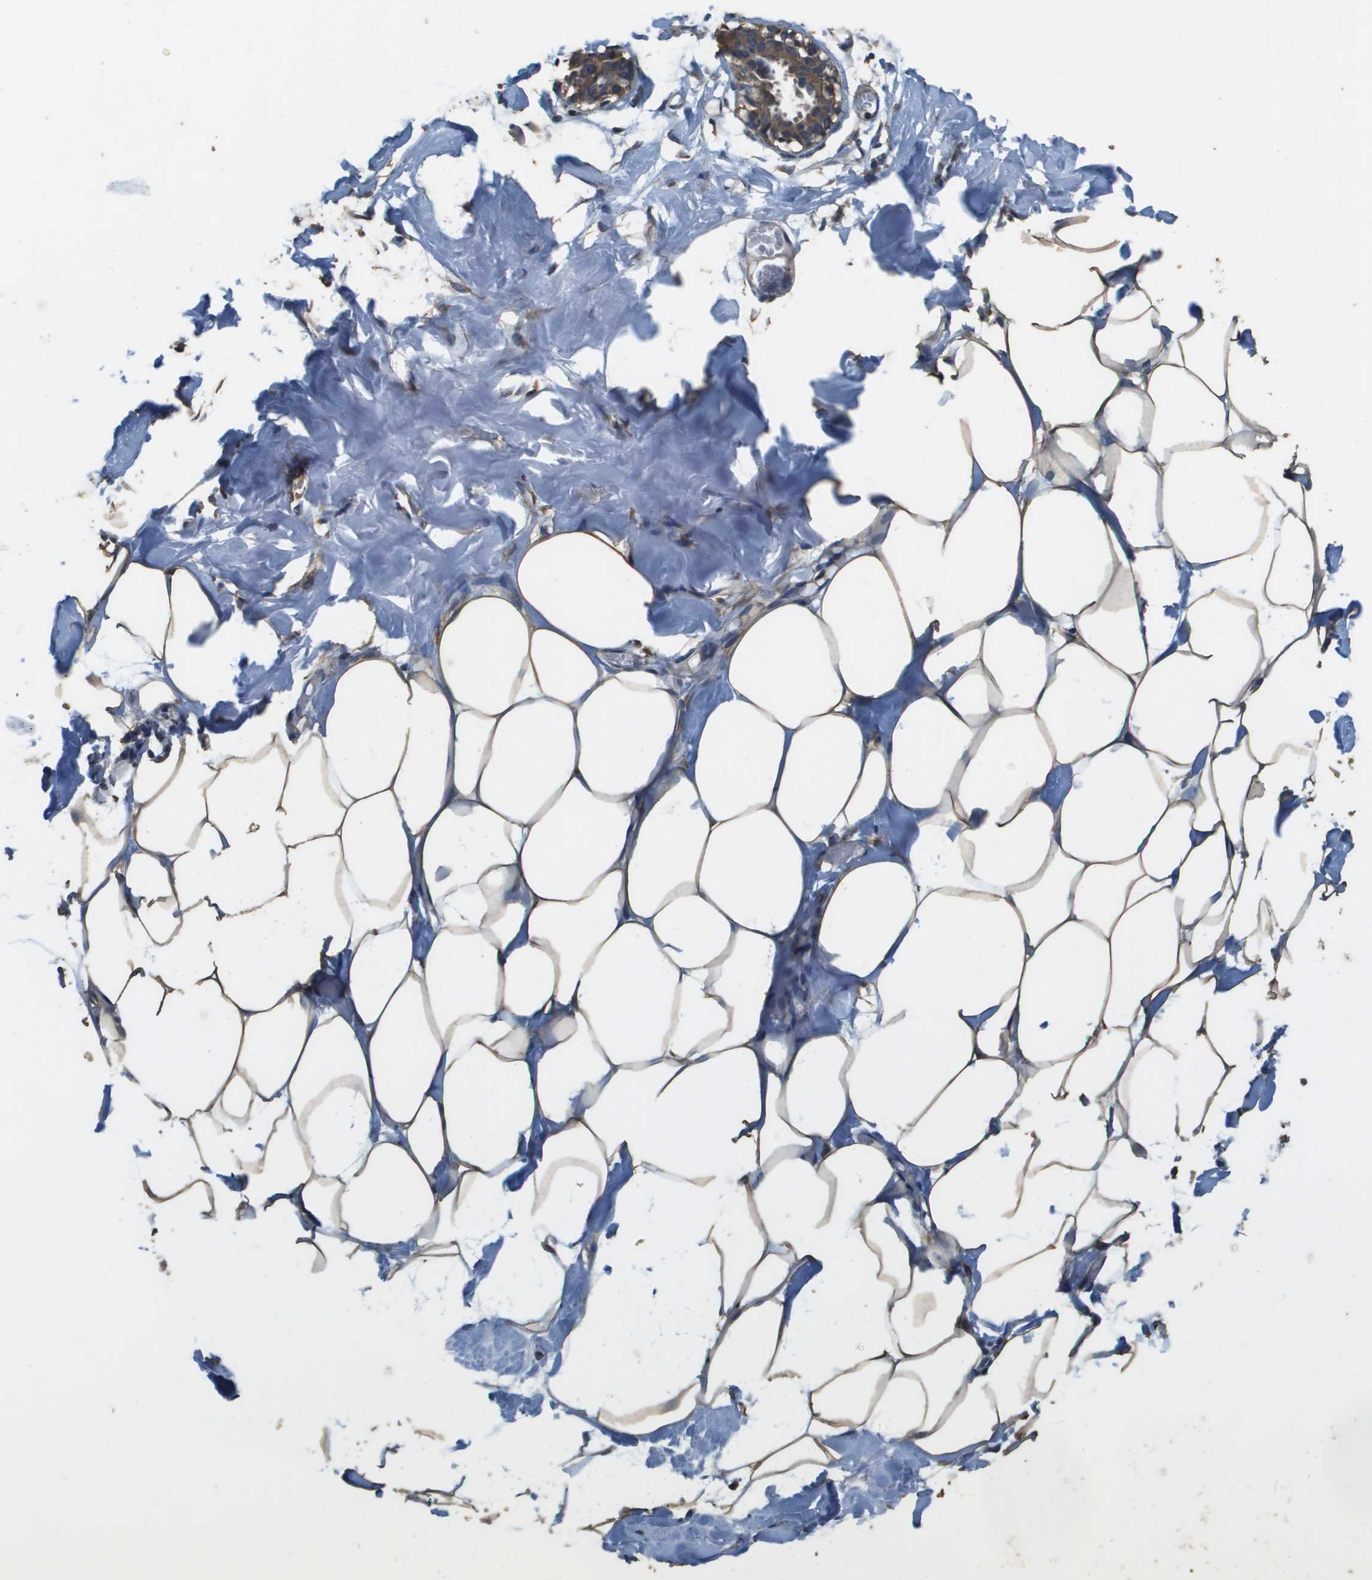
{"staining": {"intensity": "moderate", "quantity": ">75%", "location": "cytoplasmic/membranous"}, "tissue": "adipose tissue", "cell_type": "Adipocytes", "image_type": "normal", "snomed": [{"axis": "morphology", "description": "Normal tissue, NOS"}, {"axis": "topography", "description": "Breast"}, {"axis": "topography", "description": "Adipose tissue"}], "caption": "Human adipose tissue stained with a brown dye demonstrates moderate cytoplasmic/membranous positive expression in approximately >75% of adipocytes.", "gene": "RAB6B", "patient": {"sex": "female", "age": 25}}